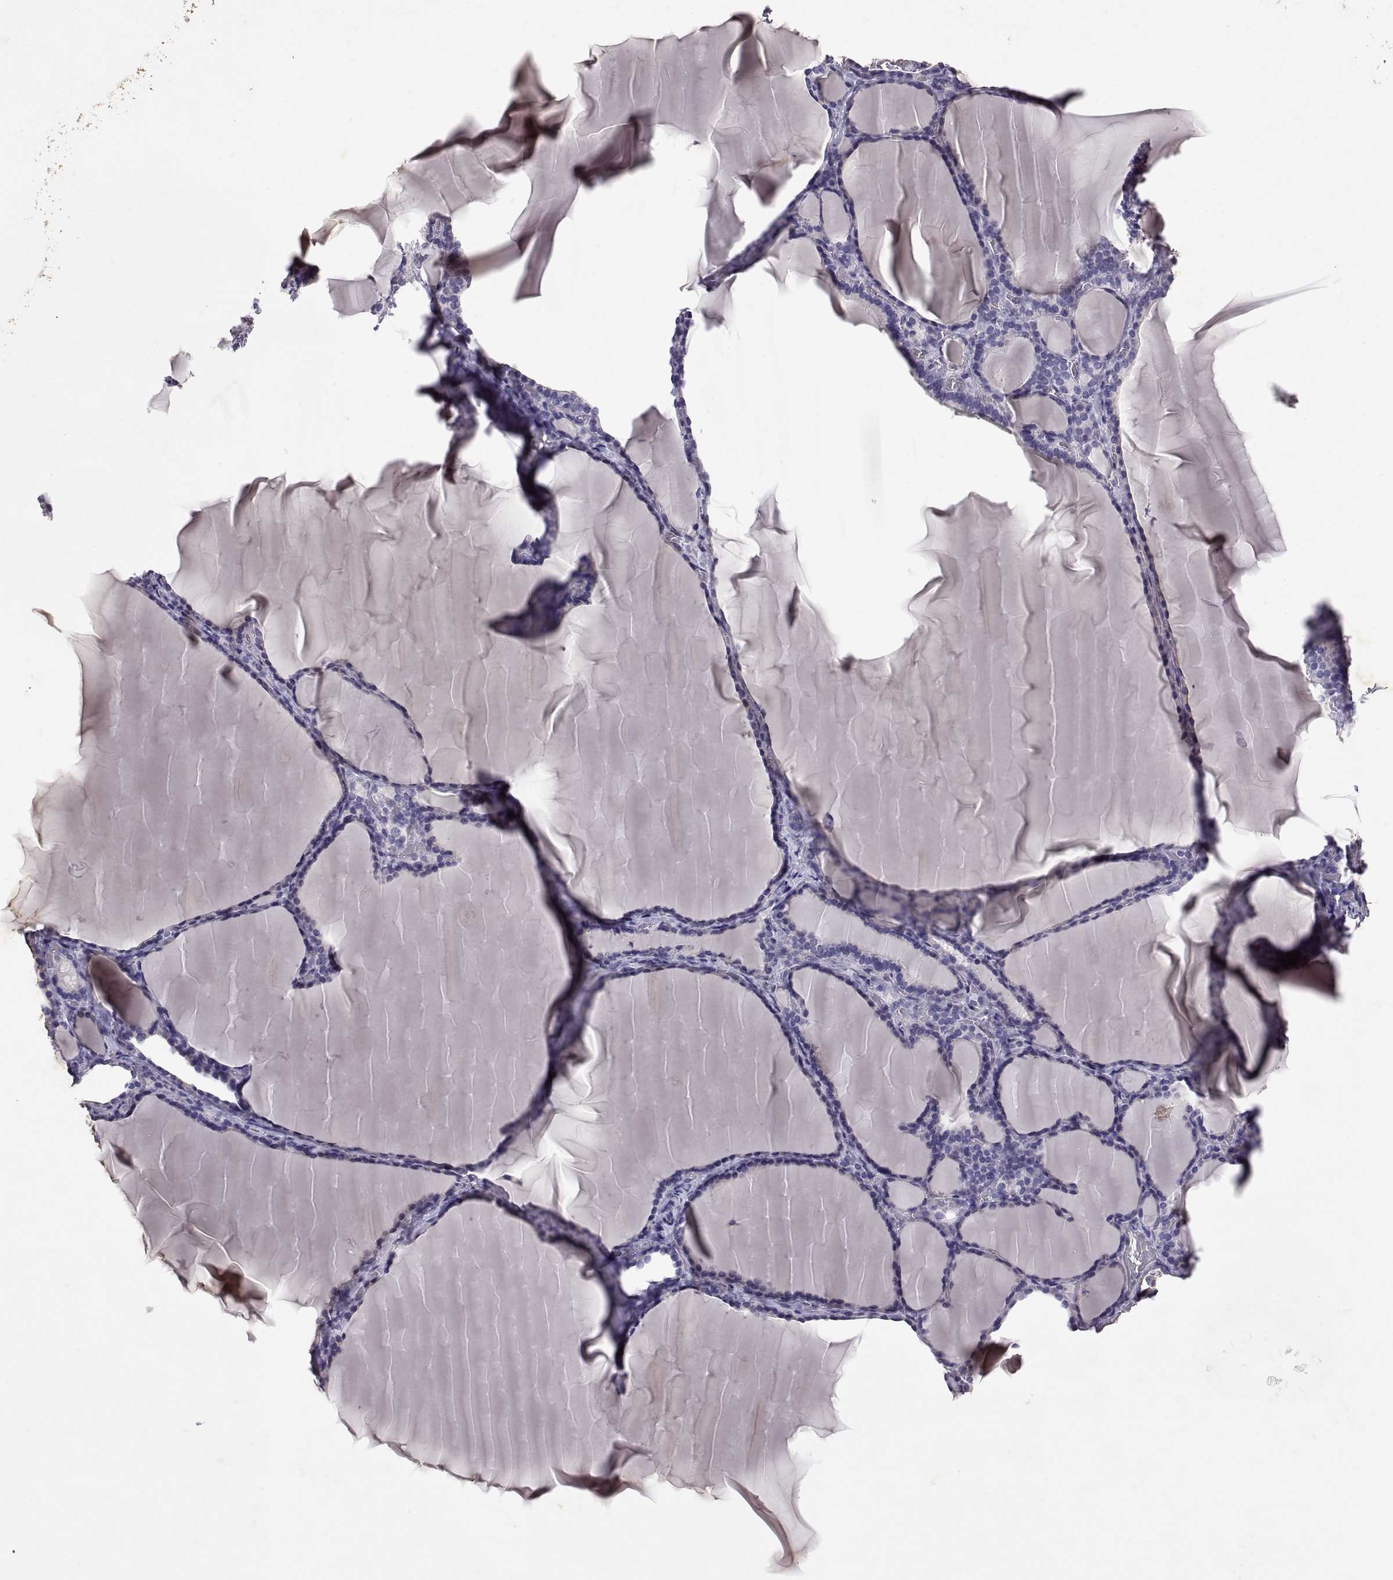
{"staining": {"intensity": "negative", "quantity": "none", "location": "none"}, "tissue": "thyroid gland", "cell_type": "Glandular cells", "image_type": "normal", "snomed": [{"axis": "morphology", "description": "Normal tissue, NOS"}, {"axis": "morphology", "description": "Hyperplasia, NOS"}, {"axis": "topography", "description": "Thyroid gland"}], "caption": "This is a micrograph of IHC staining of unremarkable thyroid gland, which shows no staining in glandular cells.", "gene": "DEFB136", "patient": {"sex": "female", "age": 27}}